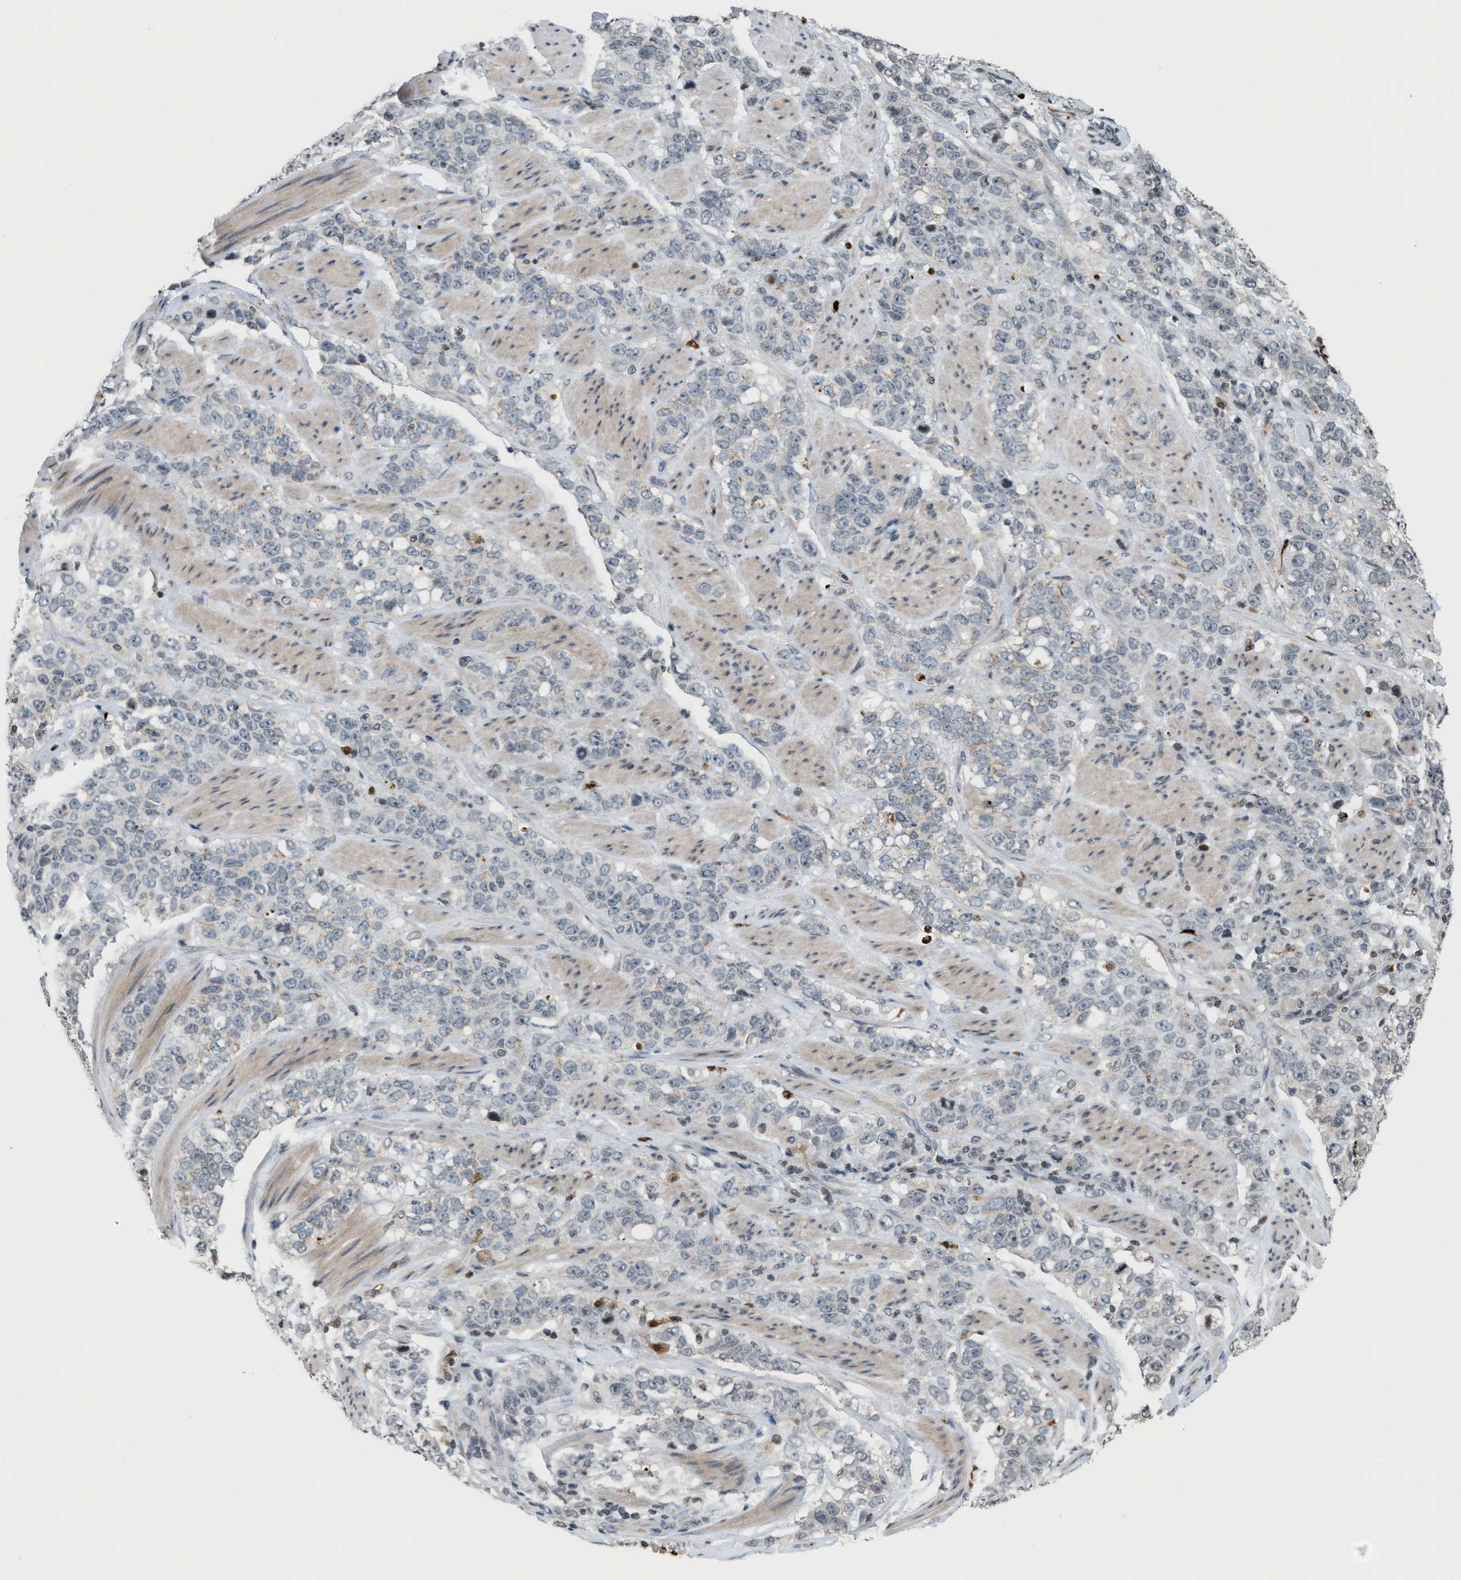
{"staining": {"intensity": "negative", "quantity": "none", "location": "none"}, "tissue": "stomach cancer", "cell_type": "Tumor cells", "image_type": "cancer", "snomed": [{"axis": "morphology", "description": "Adenocarcinoma, NOS"}, {"axis": "topography", "description": "Stomach"}], "caption": "Stomach cancer was stained to show a protein in brown. There is no significant expression in tumor cells.", "gene": "PRUNE2", "patient": {"sex": "male", "age": 48}}